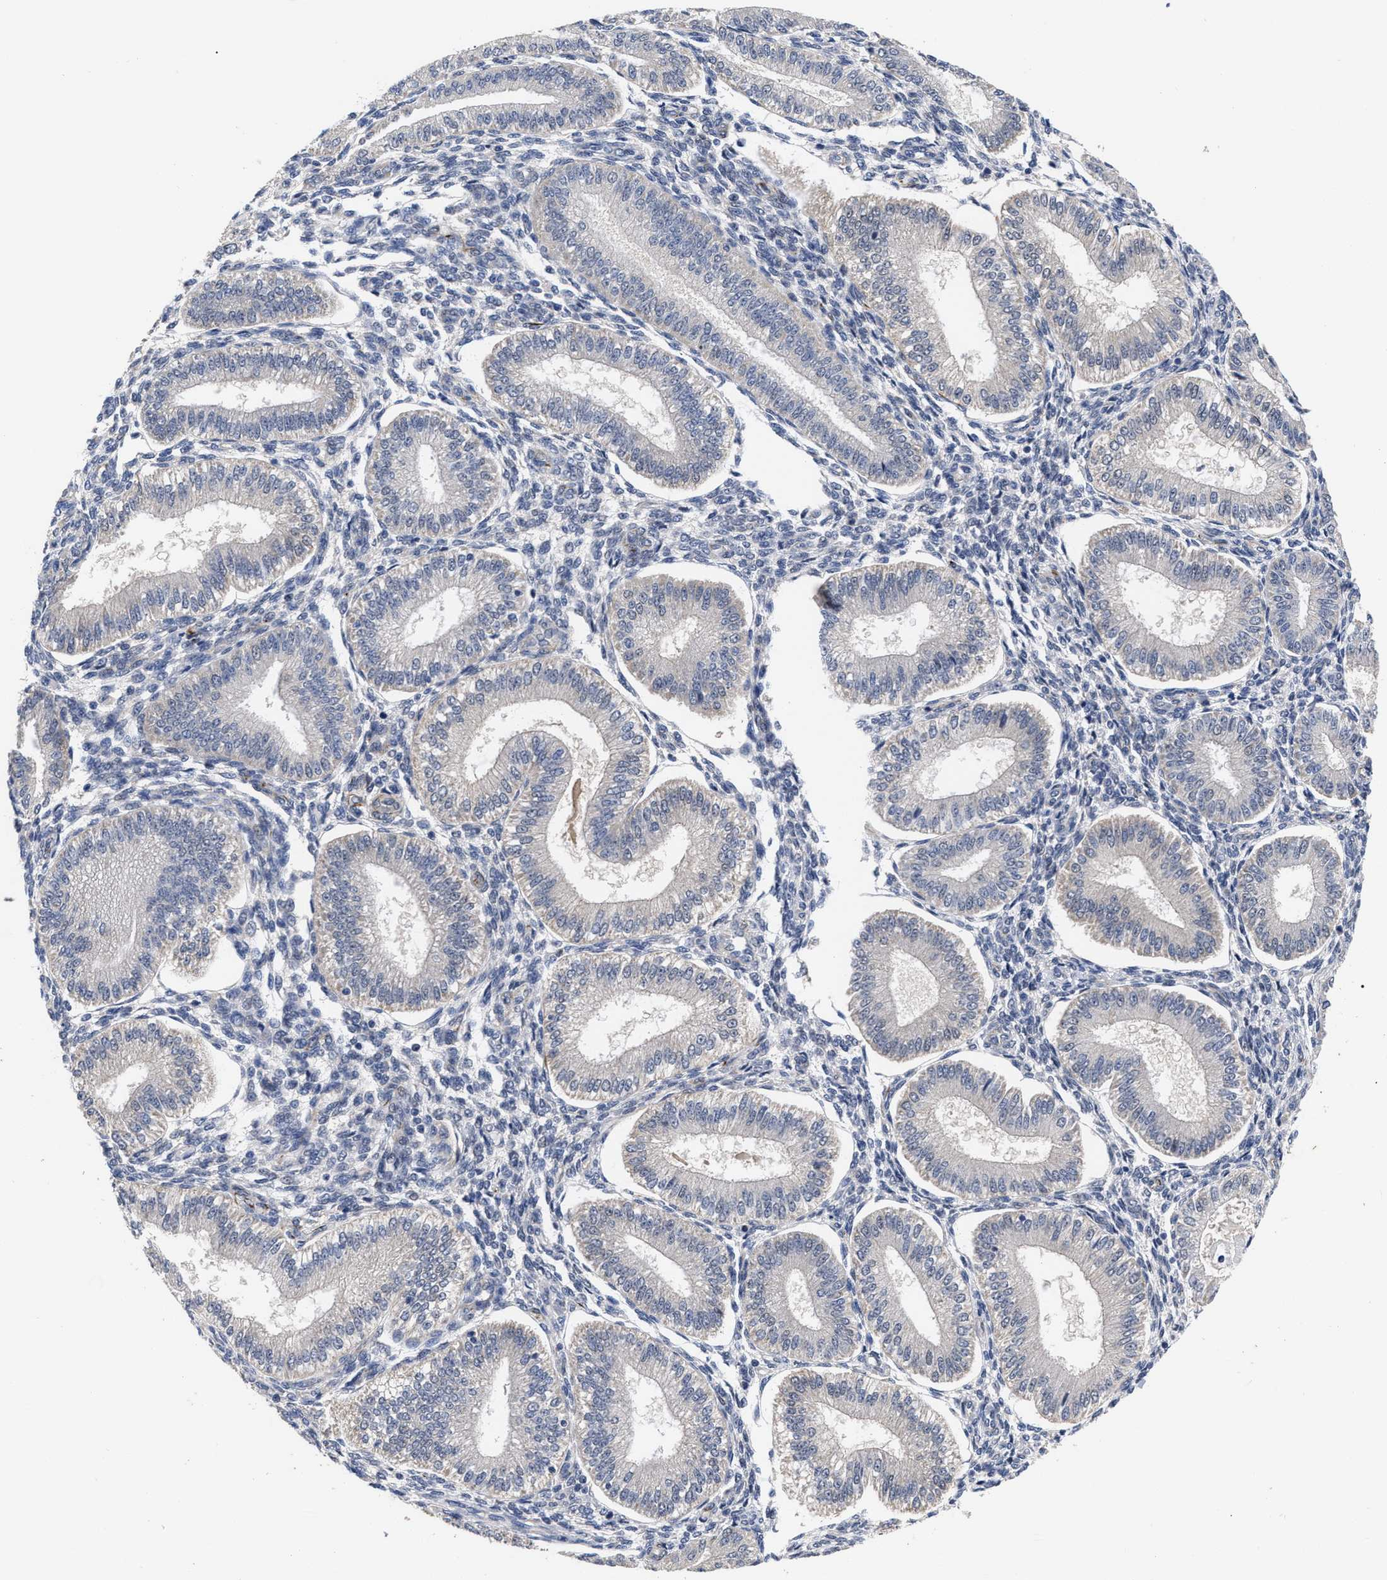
{"staining": {"intensity": "negative", "quantity": "none", "location": "none"}, "tissue": "endometrium", "cell_type": "Cells in endometrial stroma", "image_type": "normal", "snomed": [{"axis": "morphology", "description": "Normal tissue, NOS"}, {"axis": "topography", "description": "Endometrium"}], "caption": "Image shows no protein positivity in cells in endometrial stroma of benign endometrium.", "gene": "CCN5", "patient": {"sex": "female", "age": 39}}